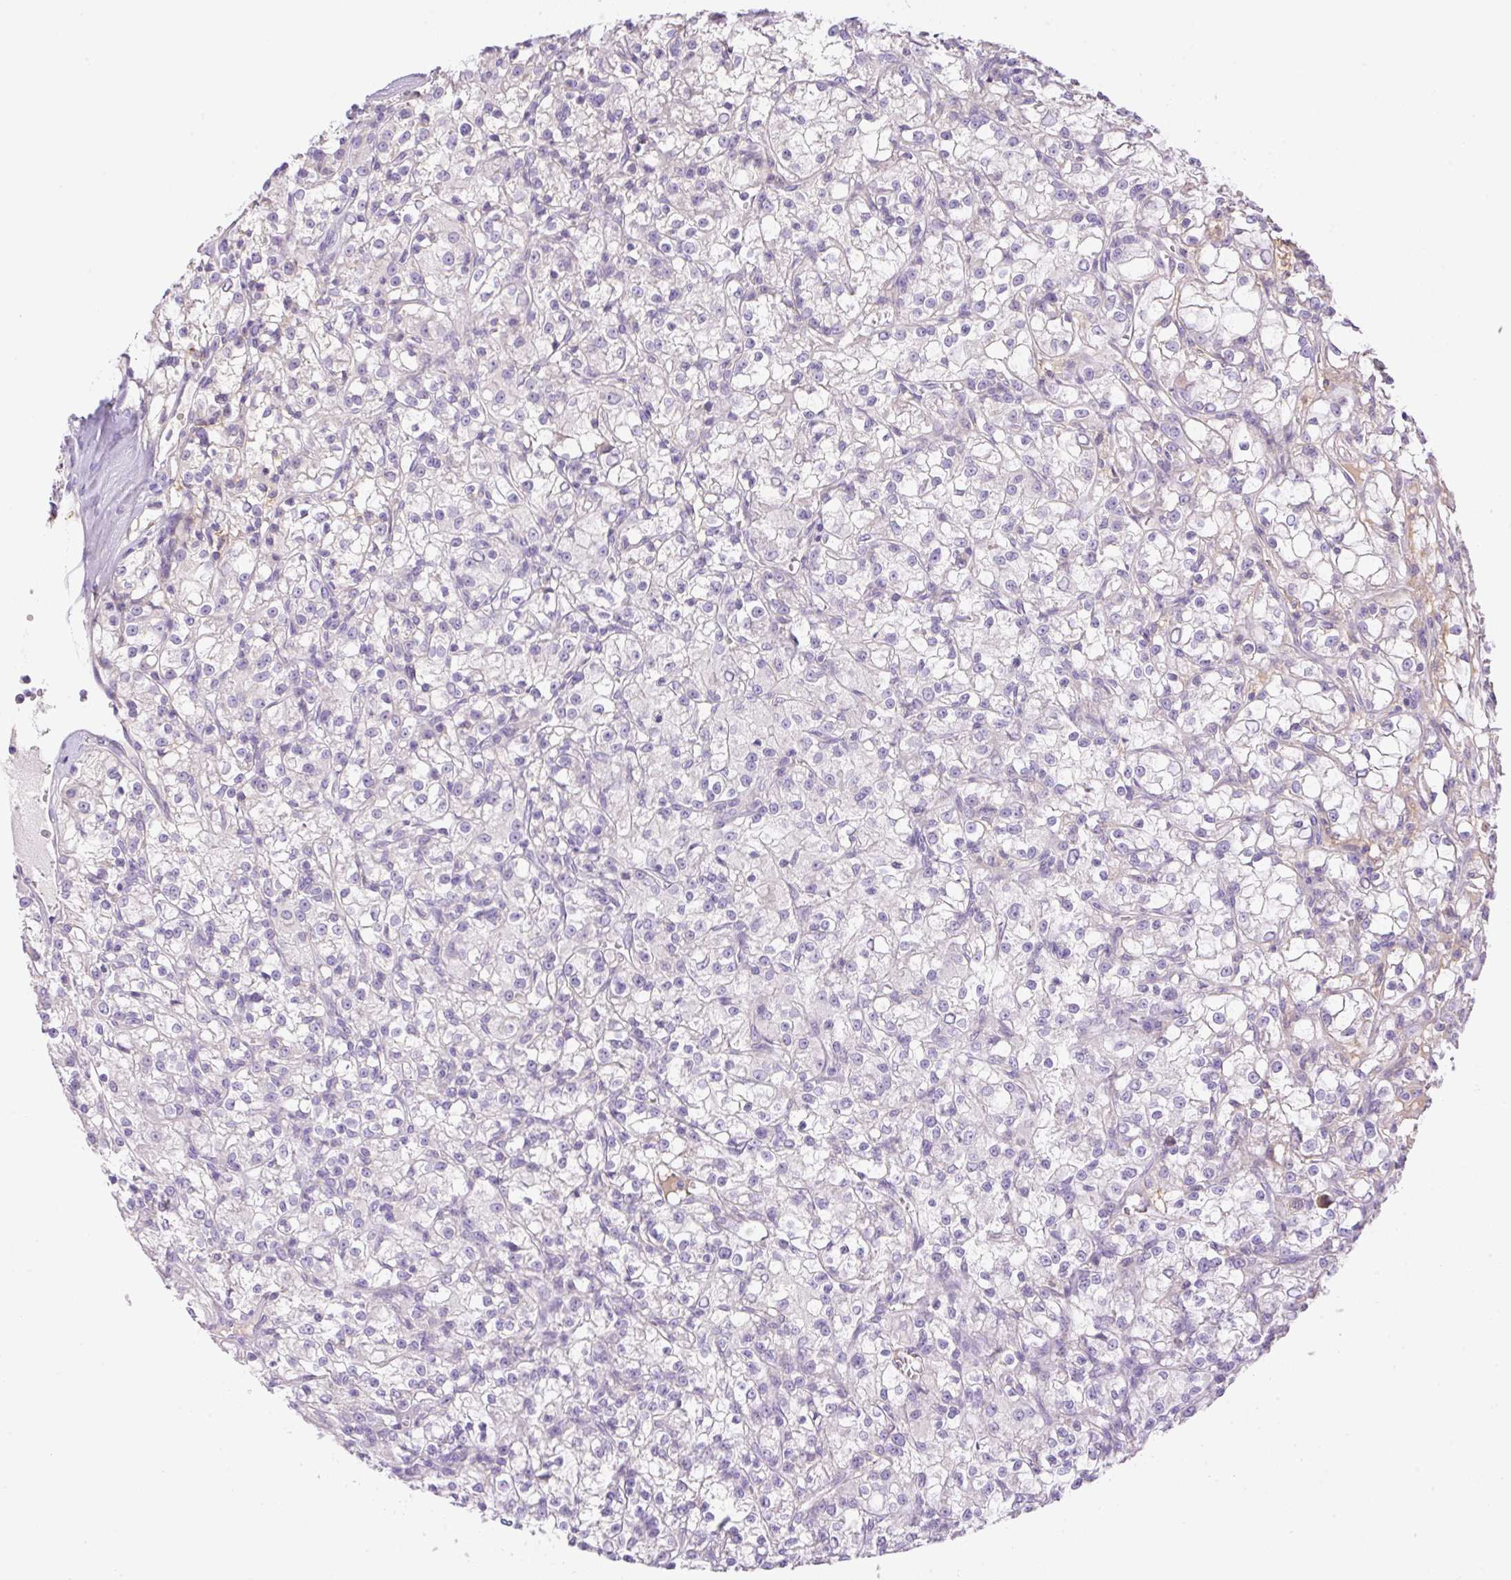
{"staining": {"intensity": "negative", "quantity": "none", "location": "none"}, "tissue": "renal cancer", "cell_type": "Tumor cells", "image_type": "cancer", "snomed": [{"axis": "morphology", "description": "Adenocarcinoma, NOS"}, {"axis": "topography", "description": "Kidney"}], "caption": "Tumor cells show no significant positivity in renal adenocarcinoma. (Stains: DAB IHC with hematoxylin counter stain, Microscopy: brightfield microscopy at high magnification).", "gene": "TDRD15", "patient": {"sex": "female", "age": 59}}